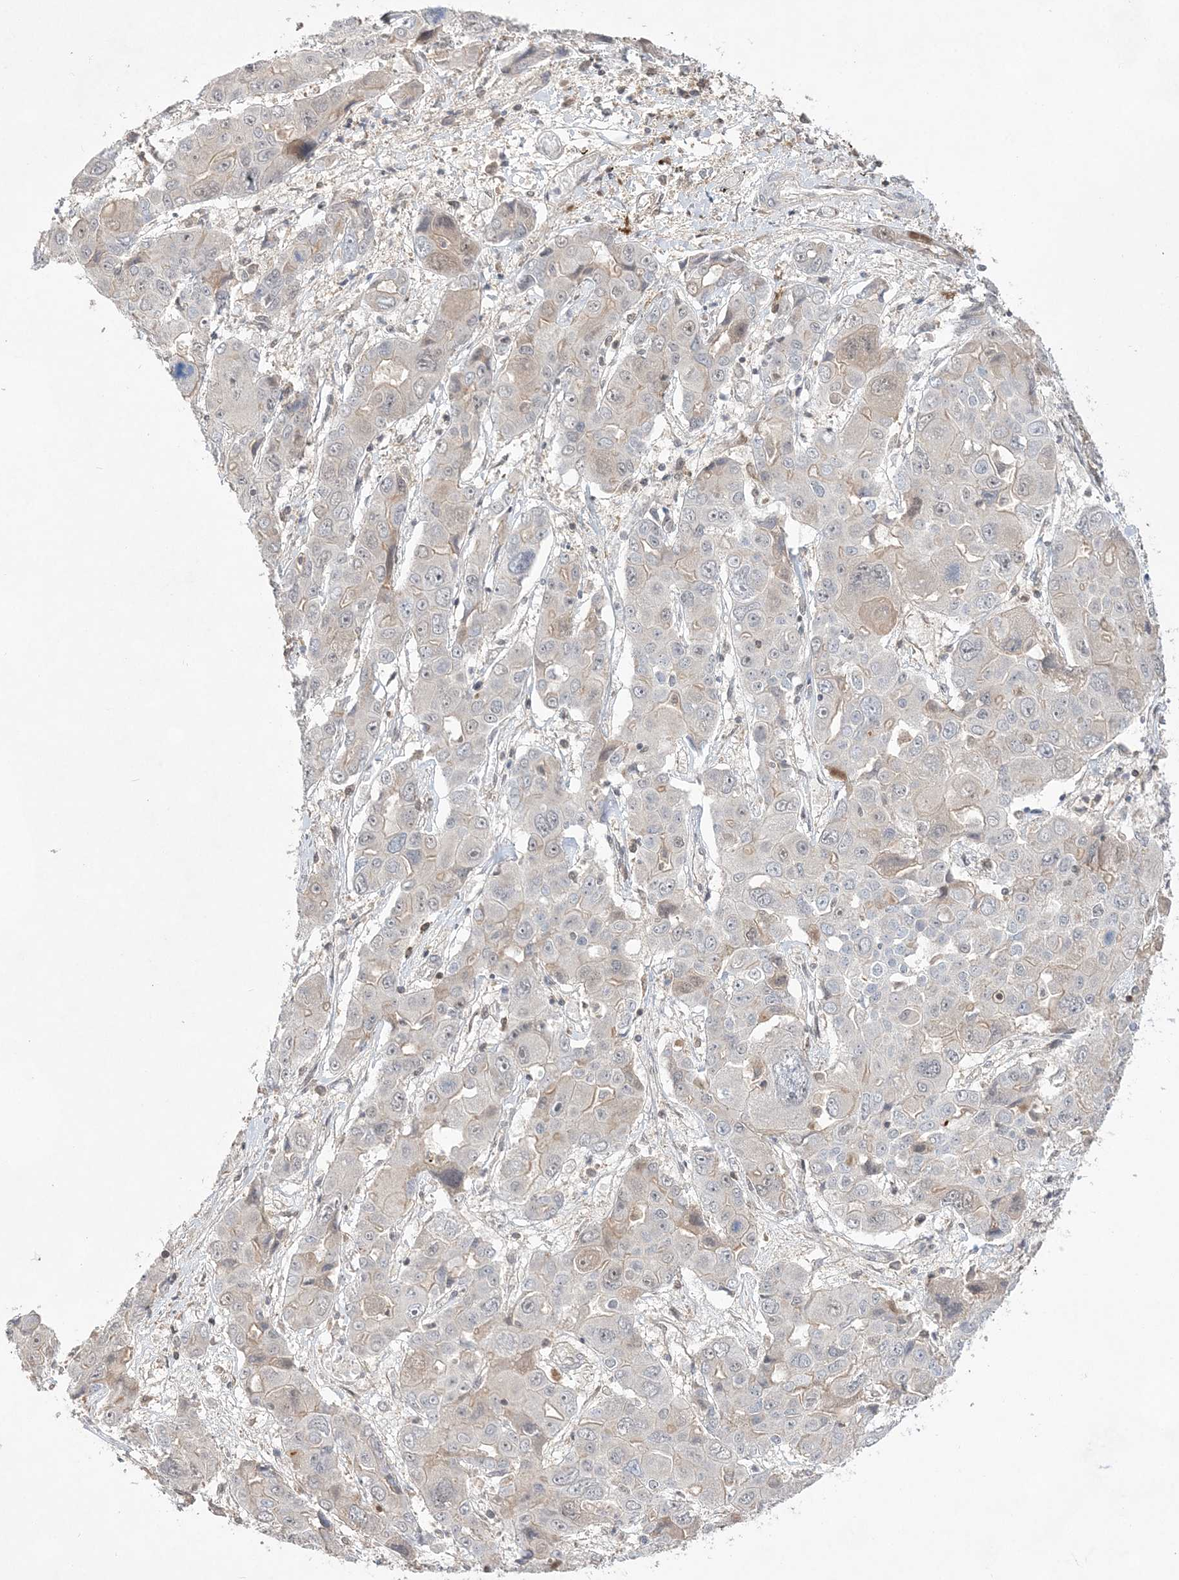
{"staining": {"intensity": "weak", "quantity": "<25%", "location": "cytoplasmic/membranous"}, "tissue": "liver cancer", "cell_type": "Tumor cells", "image_type": "cancer", "snomed": [{"axis": "morphology", "description": "Cholangiocarcinoma"}, {"axis": "topography", "description": "Liver"}], "caption": "Protein analysis of cholangiocarcinoma (liver) shows no significant positivity in tumor cells.", "gene": "TMEM132B", "patient": {"sex": "male", "age": 67}}